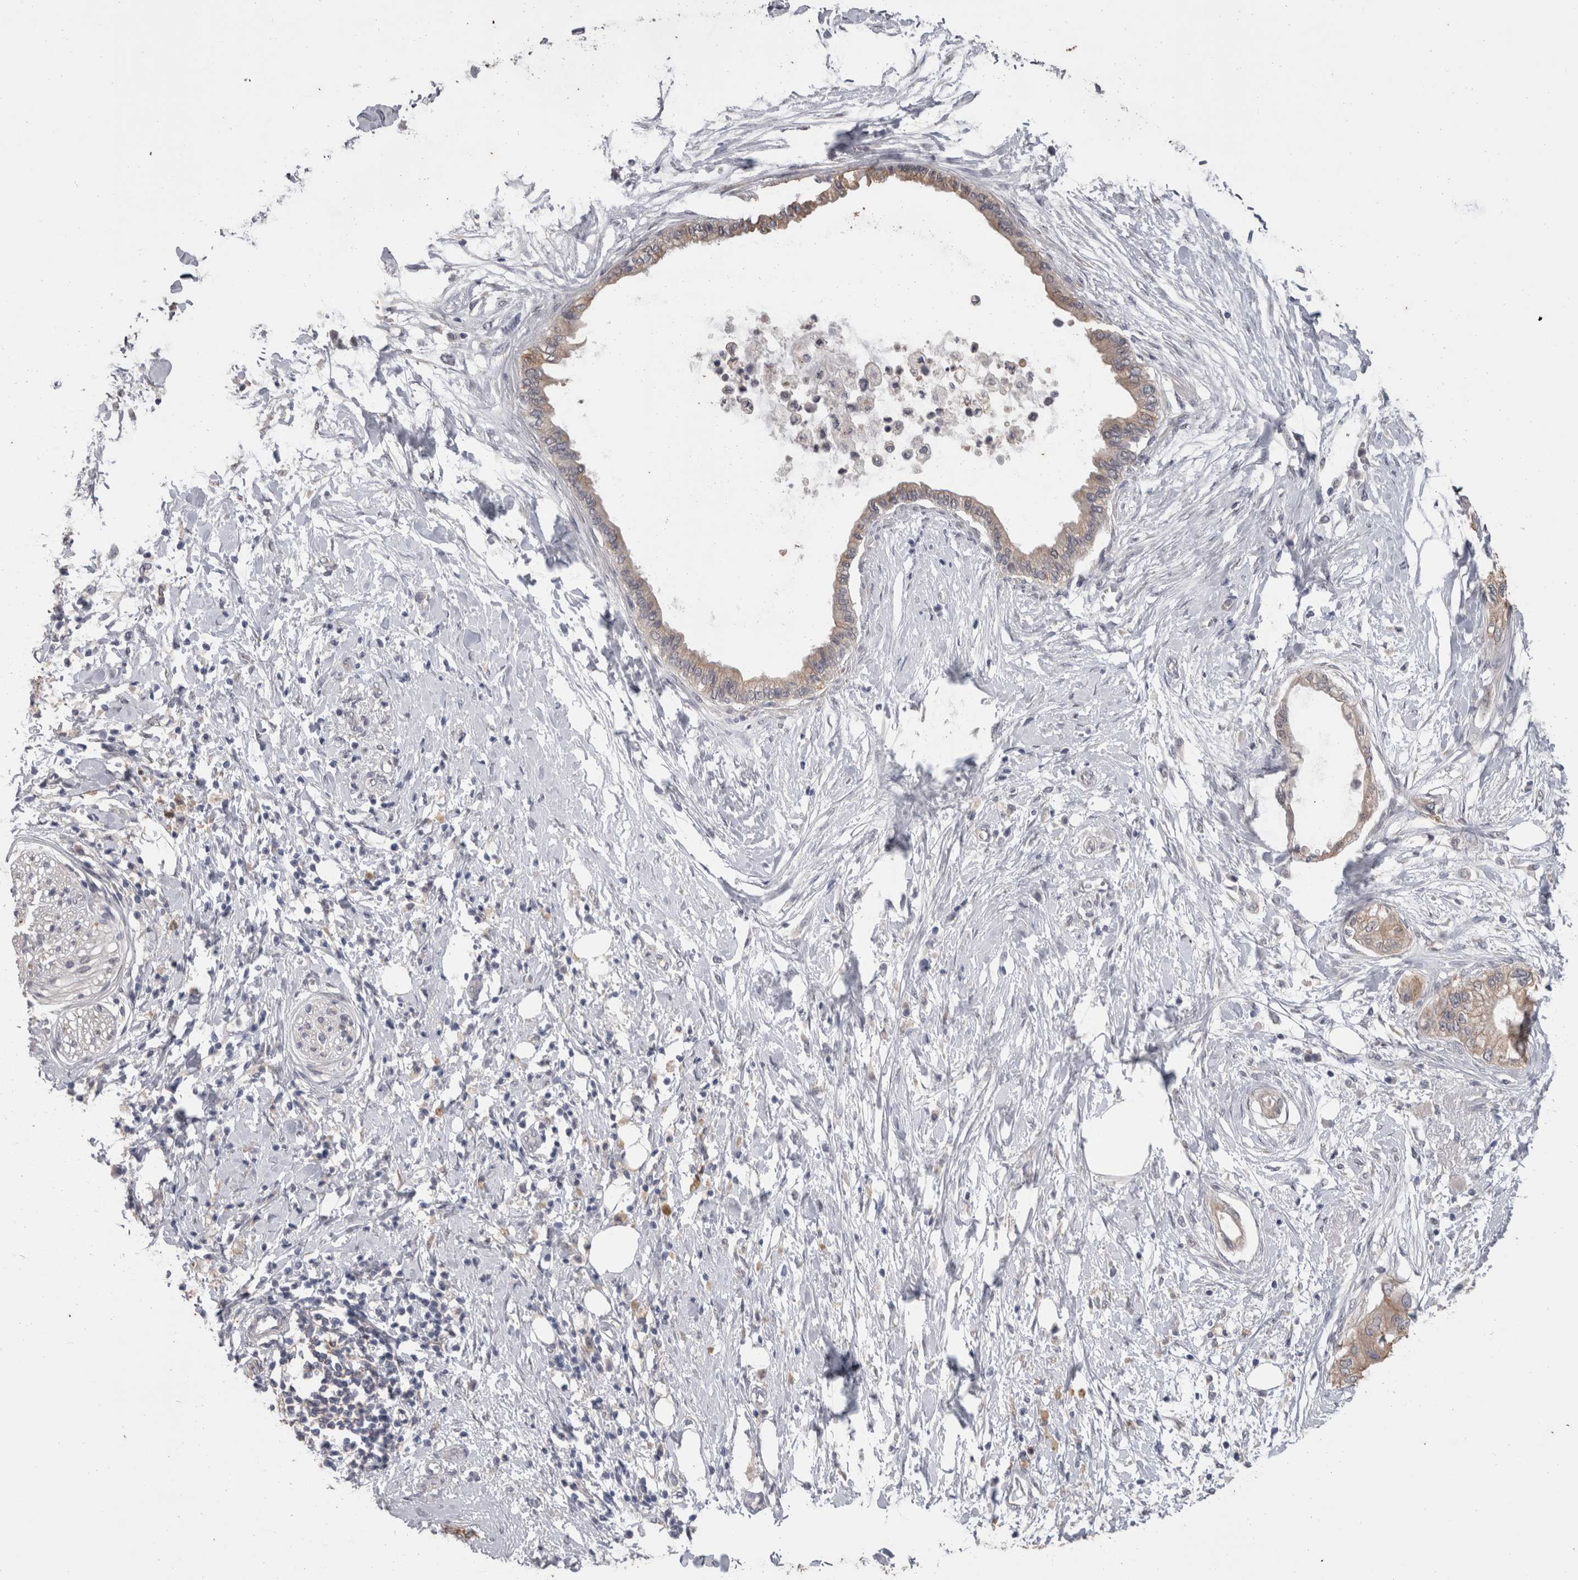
{"staining": {"intensity": "weak", "quantity": ">75%", "location": "cytoplasmic/membranous"}, "tissue": "pancreatic cancer", "cell_type": "Tumor cells", "image_type": "cancer", "snomed": [{"axis": "morphology", "description": "Normal tissue, NOS"}, {"axis": "morphology", "description": "Adenocarcinoma, NOS"}, {"axis": "topography", "description": "Pancreas"}, {"axis": "topography", "description": "Duodenum"}], "caption": "Weak cytoplasmic/membranous protein staining is present in about >75% of tumor cells in pancreatic adenocarcinoma.", "gene": "FHOD3", "patient": {"sex": "female", "age": 60}}